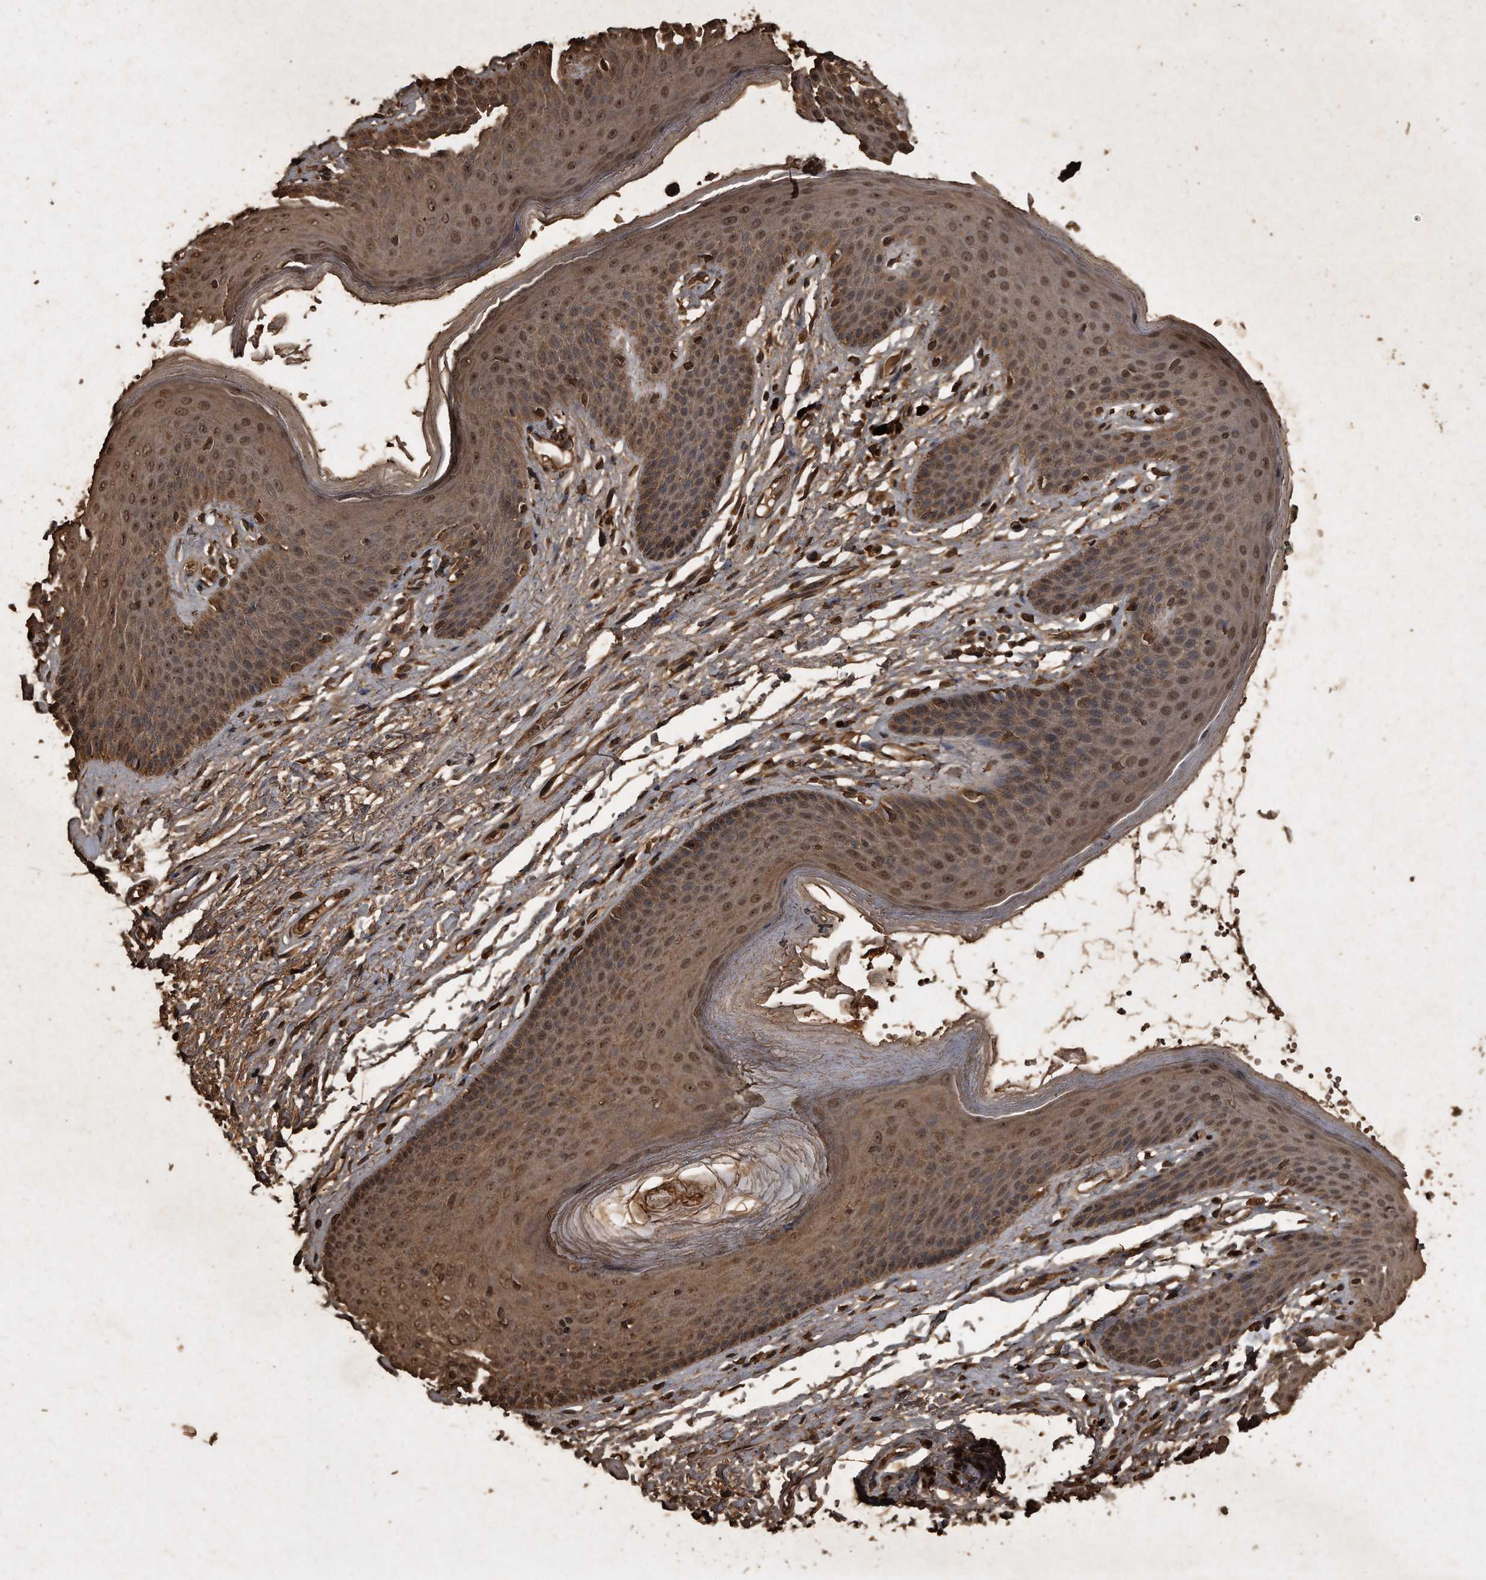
{"staining": {"intensity": "moderate", "quantity": ">75%", "location": "cytoplasmic/membranous,nuclear"}, "tissue": "skin", "cell_type": "Epidermal cells", "image_type": "normal", "snomed": [{"axis": "morphology", "description": "Normal tissue, NOS"}, {"axis": "topography", "description": "Anal"}], "caption": "Skin stained for a protein demonstrates moderate cytoplasmic/membranous,nuclear positivity in epidermal cells. The staining is performed using DAB brown chromogen to label protein expression. The nuclei are counter-stained blue using hematoxylin.", "gene": "CFLAR", "patient": {"sex": "male", "age": 74}}